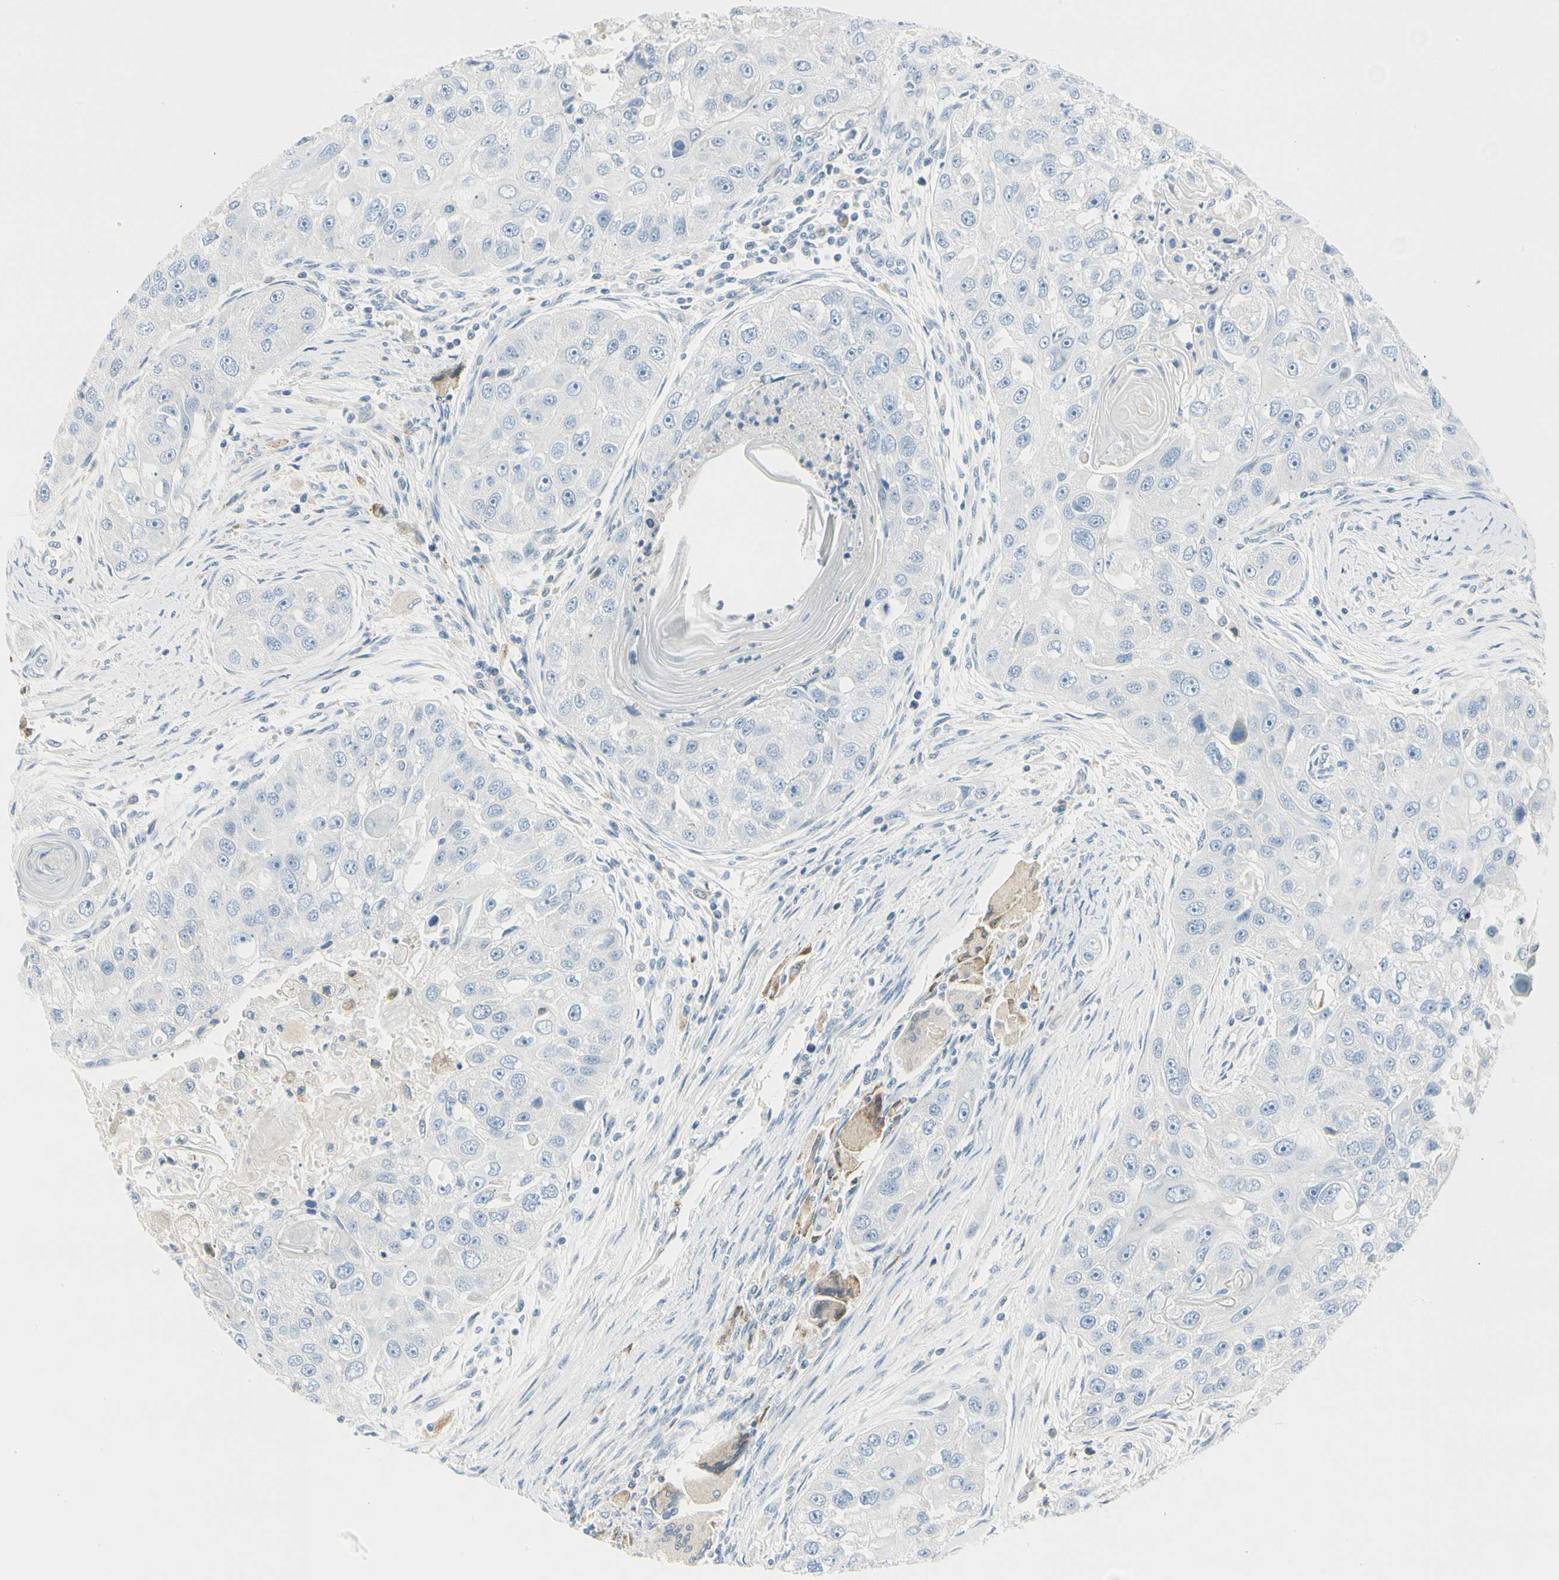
{"staining": {"intensity": "negative", "quantity": "none", "location": "none"}, "tissue": "head and neck cancer", "cell_type": "Tumor cells", "image_type": "cancer", "snomed": [{"axis": "morphology", "description": "Normal tissue, NOS"}, {"axis": "morphology", "description": "Squamous cell carcinoma, NOS"}, {"axis": "topography", "description": "Skeletal muscle"}, {"axis": "topography", "description": "Head-Neck"}], "caption": "DAB immunohistochemical staining of head and neck cancer (squamous cell carcinoma) shows no significant staining in tumor cells.", "gene": "TNFSF11", "patient": {"sex": "male", "age": 51}}